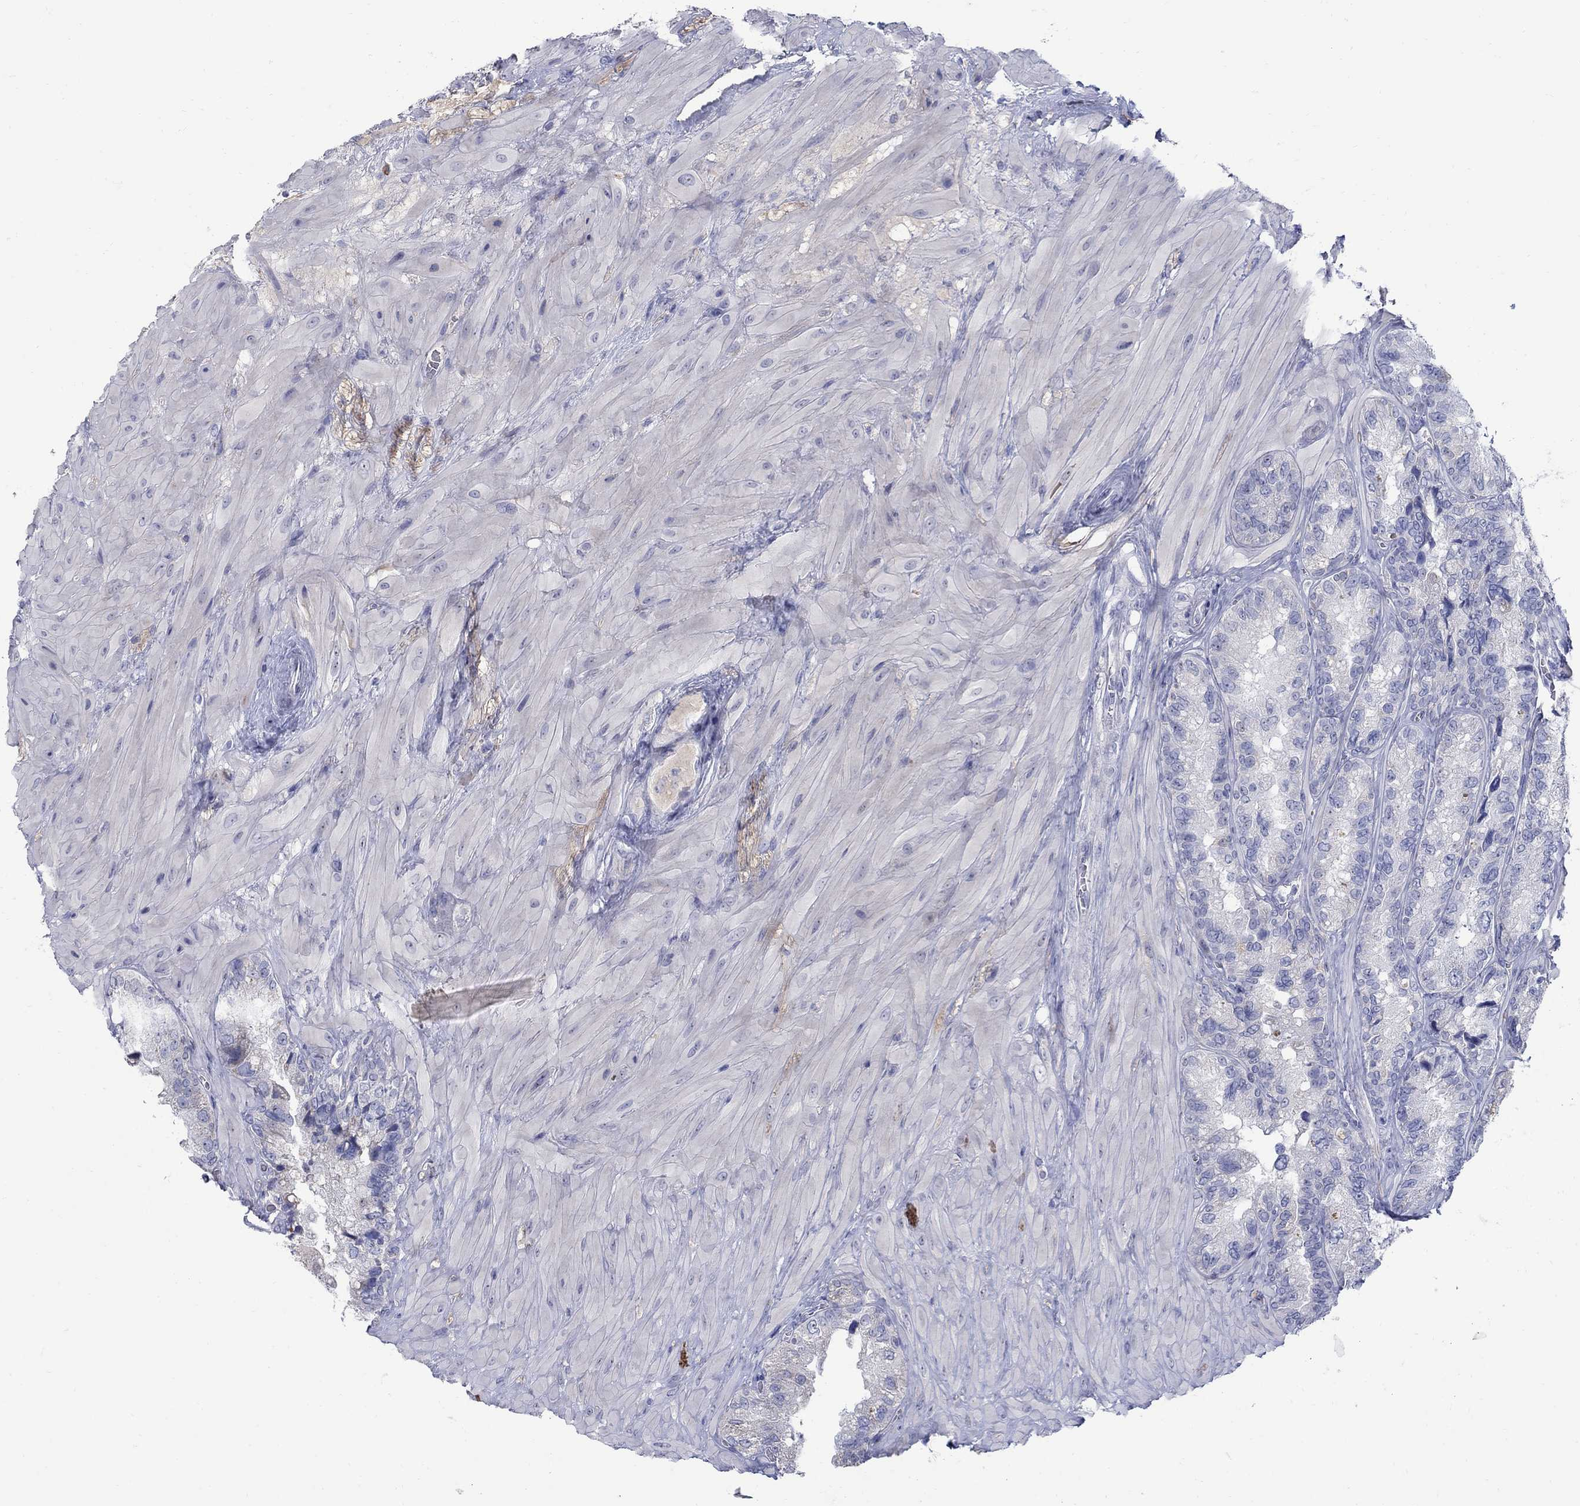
{"staining": {"intensity": "negative", "quantity": "none", "location": "none"}, "tissue": "prostate cancer", "cell_type": "Tumor cells", "image_type": "cancer", "snomed": [{"axis": "morphology", "description": "Adenocarcinoma, NOS"}, {"axis": "topography", "description": "Prostate and seminal vesicle, NOS"}], "caption": "Prostate cancer (adenocarcinoma) stained for a protein using IHC demonstrates no expression tumor cells.", "gene": "REEP2", "patient": {"sex": "male", "age": 62}}